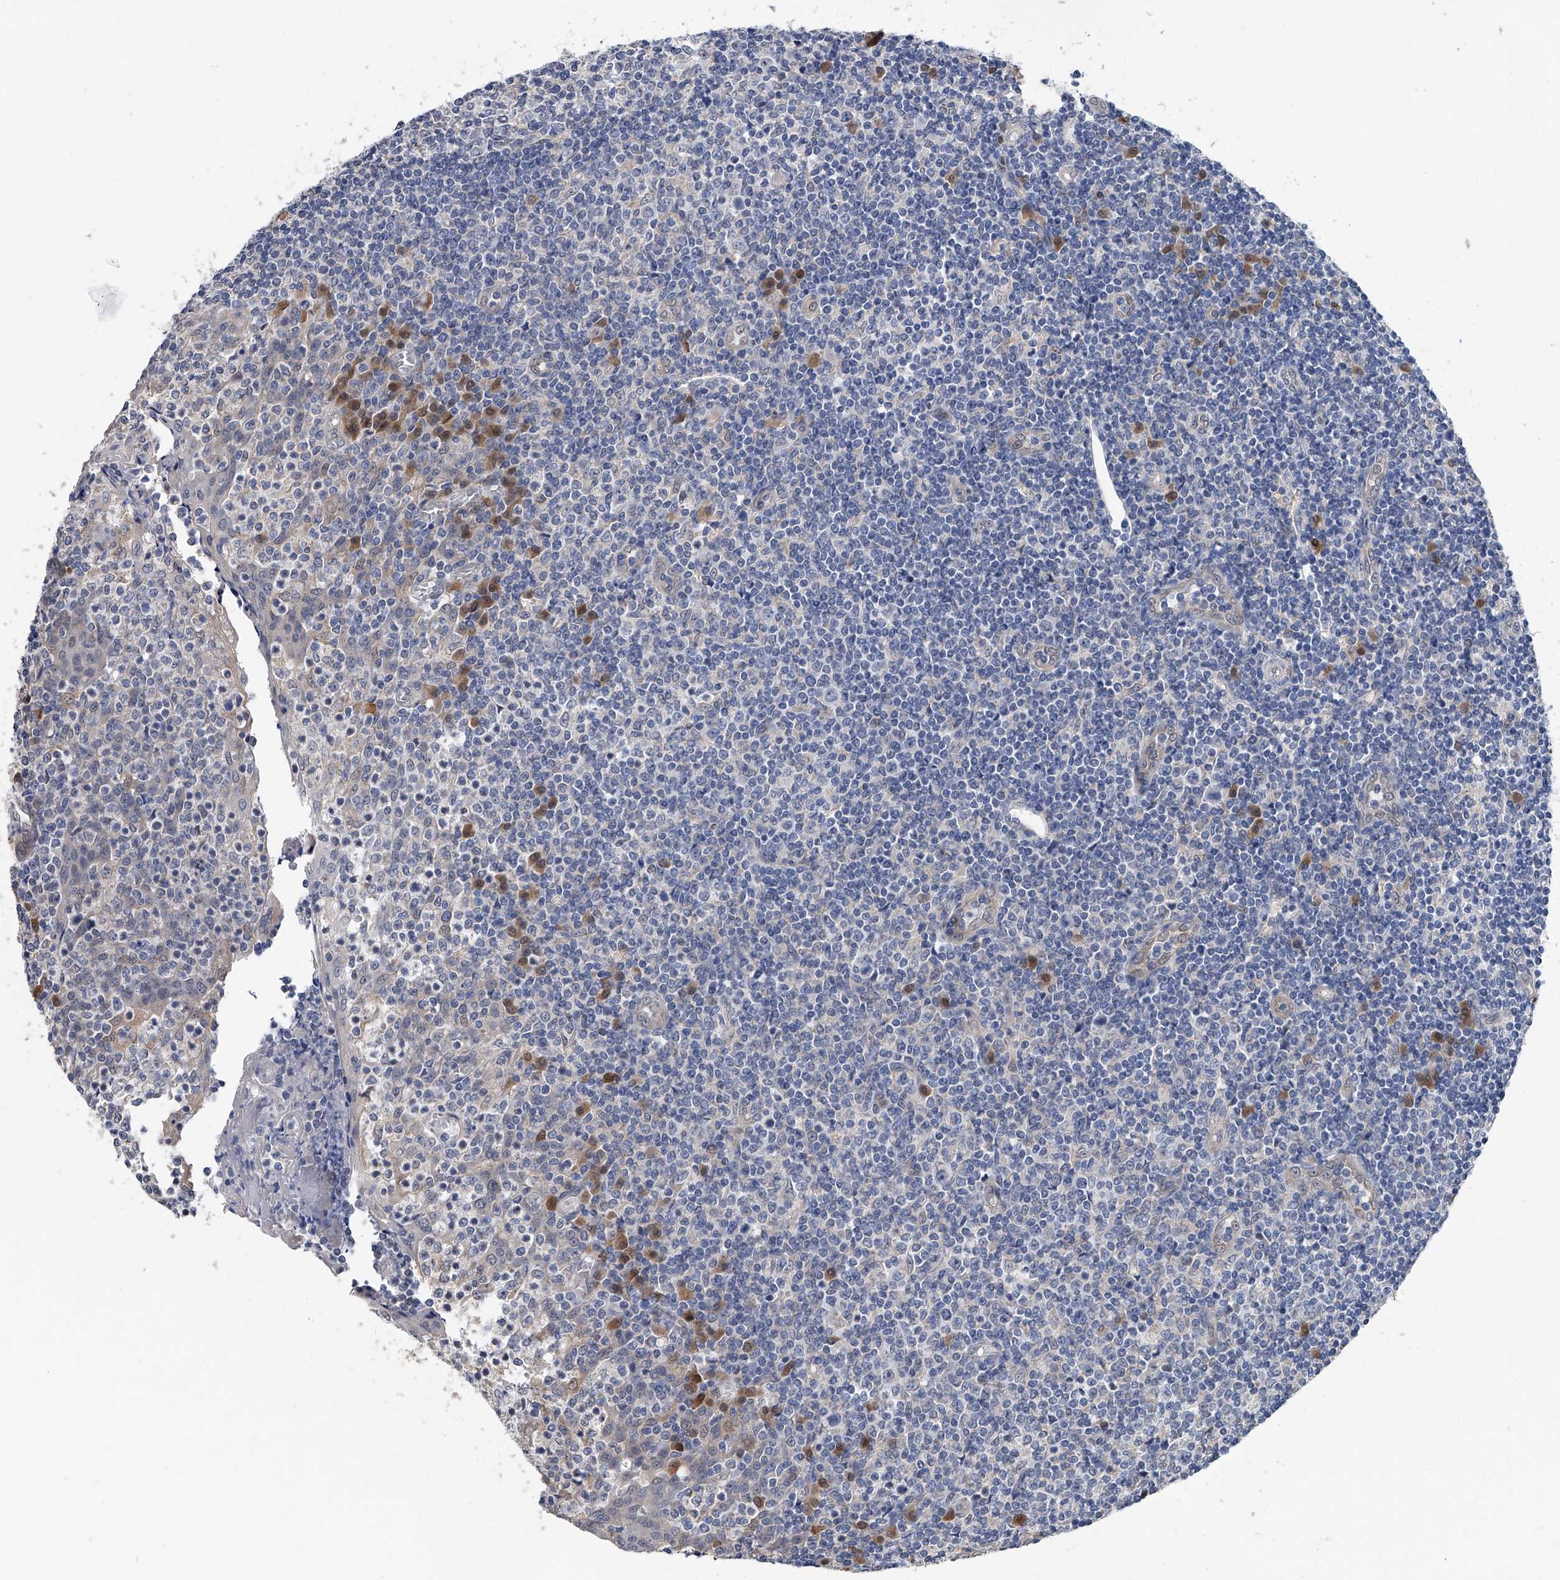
{"staining": {"intensity": "negative", "quantity": "none", "location": "none"}, "tissue": "tonsil", "cell_type": "Germinal center cells", "image_type": "normal", "snomed": [{"axis": "morphology", "description": "Normal tissue, NOS"}, {"axis": "topography", "description": "Tonsil"}], "caption": "Germinal center cells show no significant protein expression in benign tonsil. (DAB (3,3'-diaminobenzidine) IHC with hematoxylin counter stain).", "gene": "PGM3", "patient": {"sex": "female", "age": 19}}